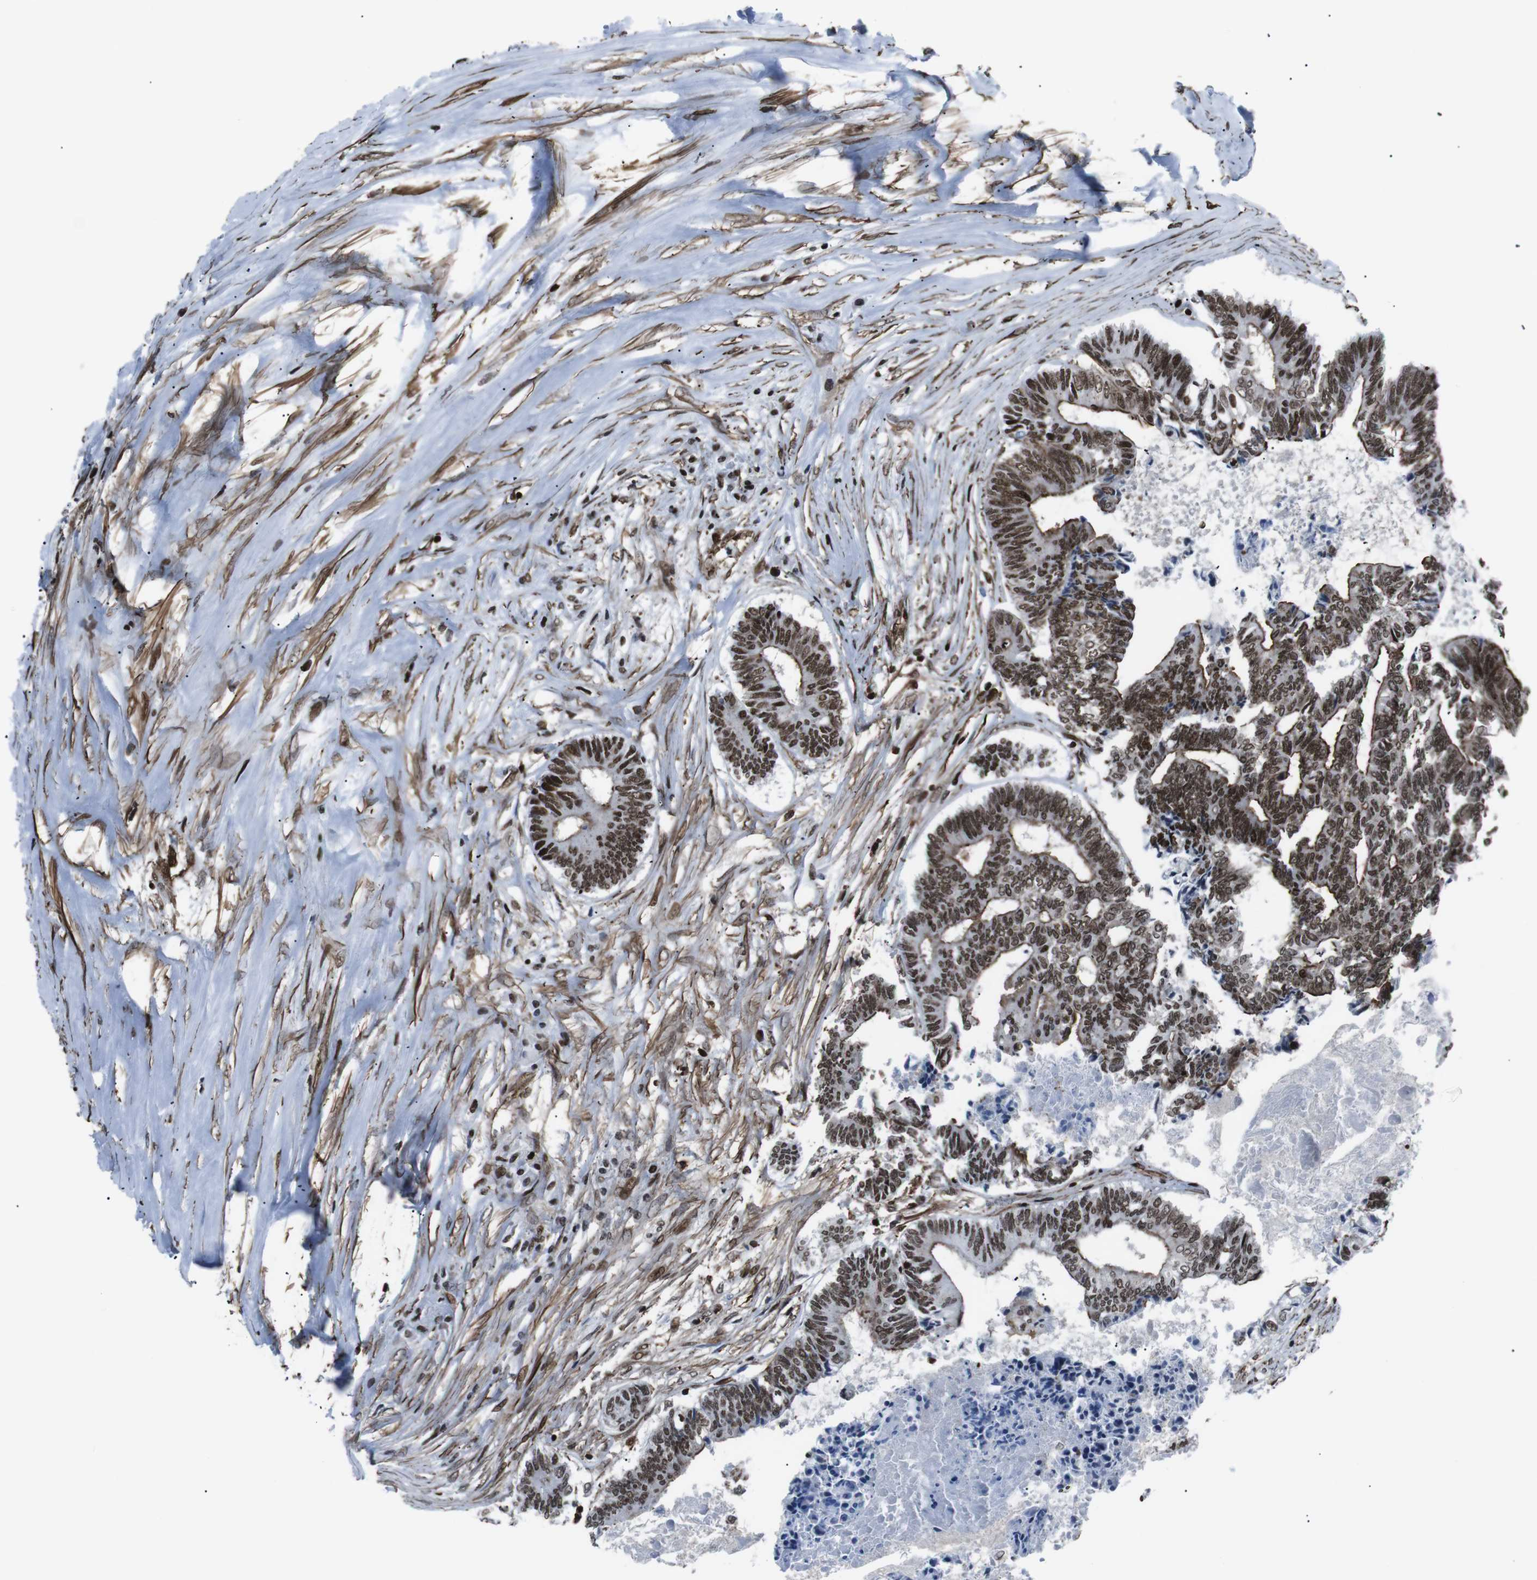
{"staining": {"intensity": "strong", "quantity": ">75%", "location": "cytoplasmic/membranous,nuclear"}, "tissue": "colorectal cancer", "cell_type": "Tumor cells", "image_type": "cancer", "snomed": [{"axis": "morphology", "description": "Adenocarcinoma, NOS"}, {"axis": "topography", "description": "Rectum"}], "caption": "Immunohistochemical staining of human colorectal cancer (adenocarcinoma) exhibits high levels of strong cytoplasmic/membranous and nuclear protein positivity in about >75% of tumor cells.", "gene": "HNRNPU", "patient": {"sex": "male", "age": 63}}